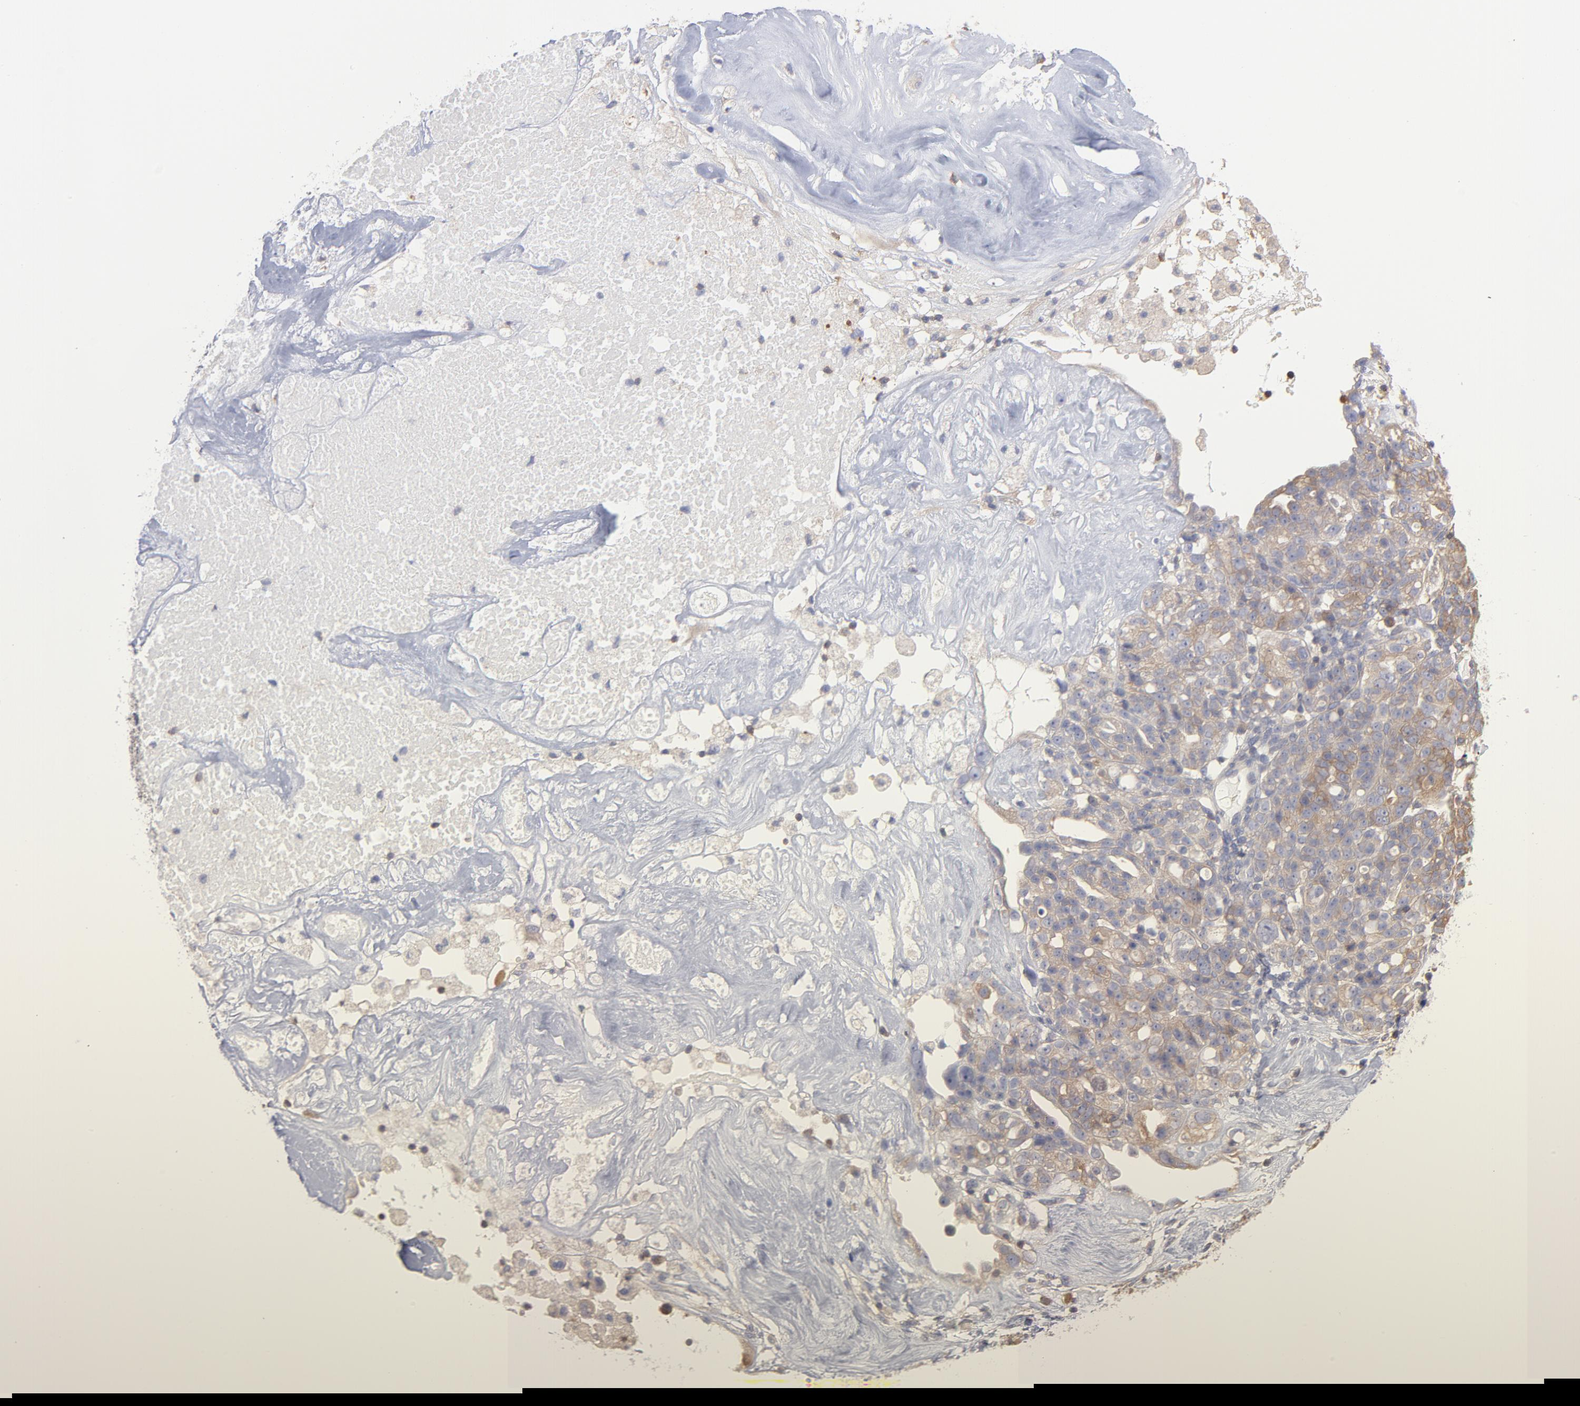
{"staining": {"intensity": "moderate", "quantity": ">75%", "location": "cytoplasmic/membranous"}, "tissue": "ovarian cancer", "cell_type": "Tumor cells", "image_type": "cancer", "snomed": [{"axis": "morphology", "description": "Cystadenocarcinoma, serous, NOS"}, {"axis": "topography", "description": "Ovary"}], "caption": "A medium amount of moderate cytoplasmic/membranous expression is identified in approximately >75% of tumor cells in ovarian serous cystadenocarcinoma tissue.", "gene": "MAP2K2", "patient": {"sex": "female", "age": 66}}